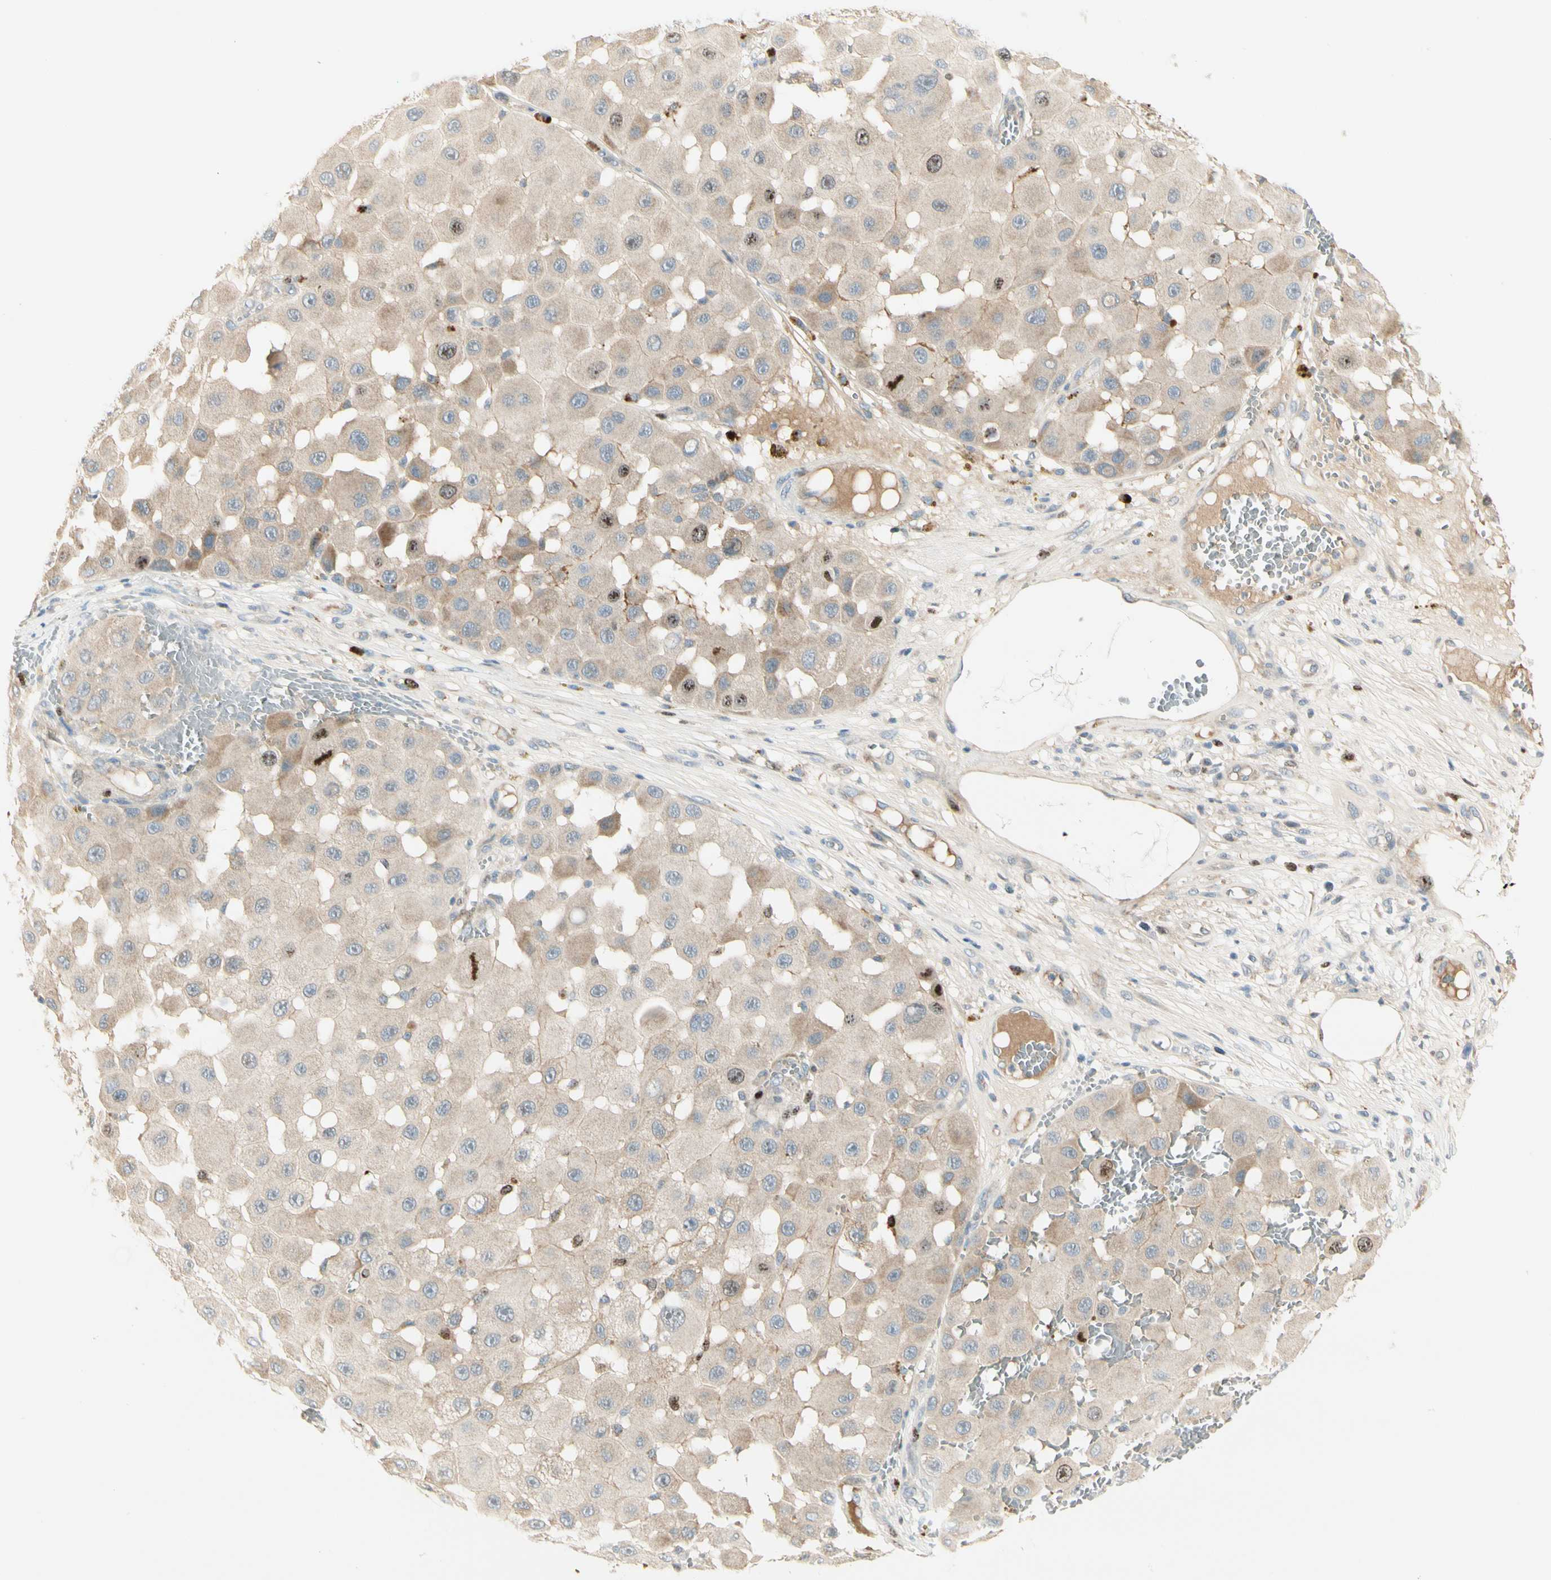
{"staining": {"intensity": "moderate", "quantity": "<25%", "location": "nuclear"}, "tissue": "melanoma", "cell_type": "Tumor cells", "image_type": "cancer", "snomed": [{"axis": "morphology", "description": "Malignant melanoma, NOS"}, {"axis": "topography", "description": "Skin"}], "caption": "Immunohistochemical staining of human malignant melanoma demonstrates low levels of moderate nuclear positivity in about <25% of tumor cells.", "gene": "PITX1", "patient": {"sex": "female", "age": 81}}